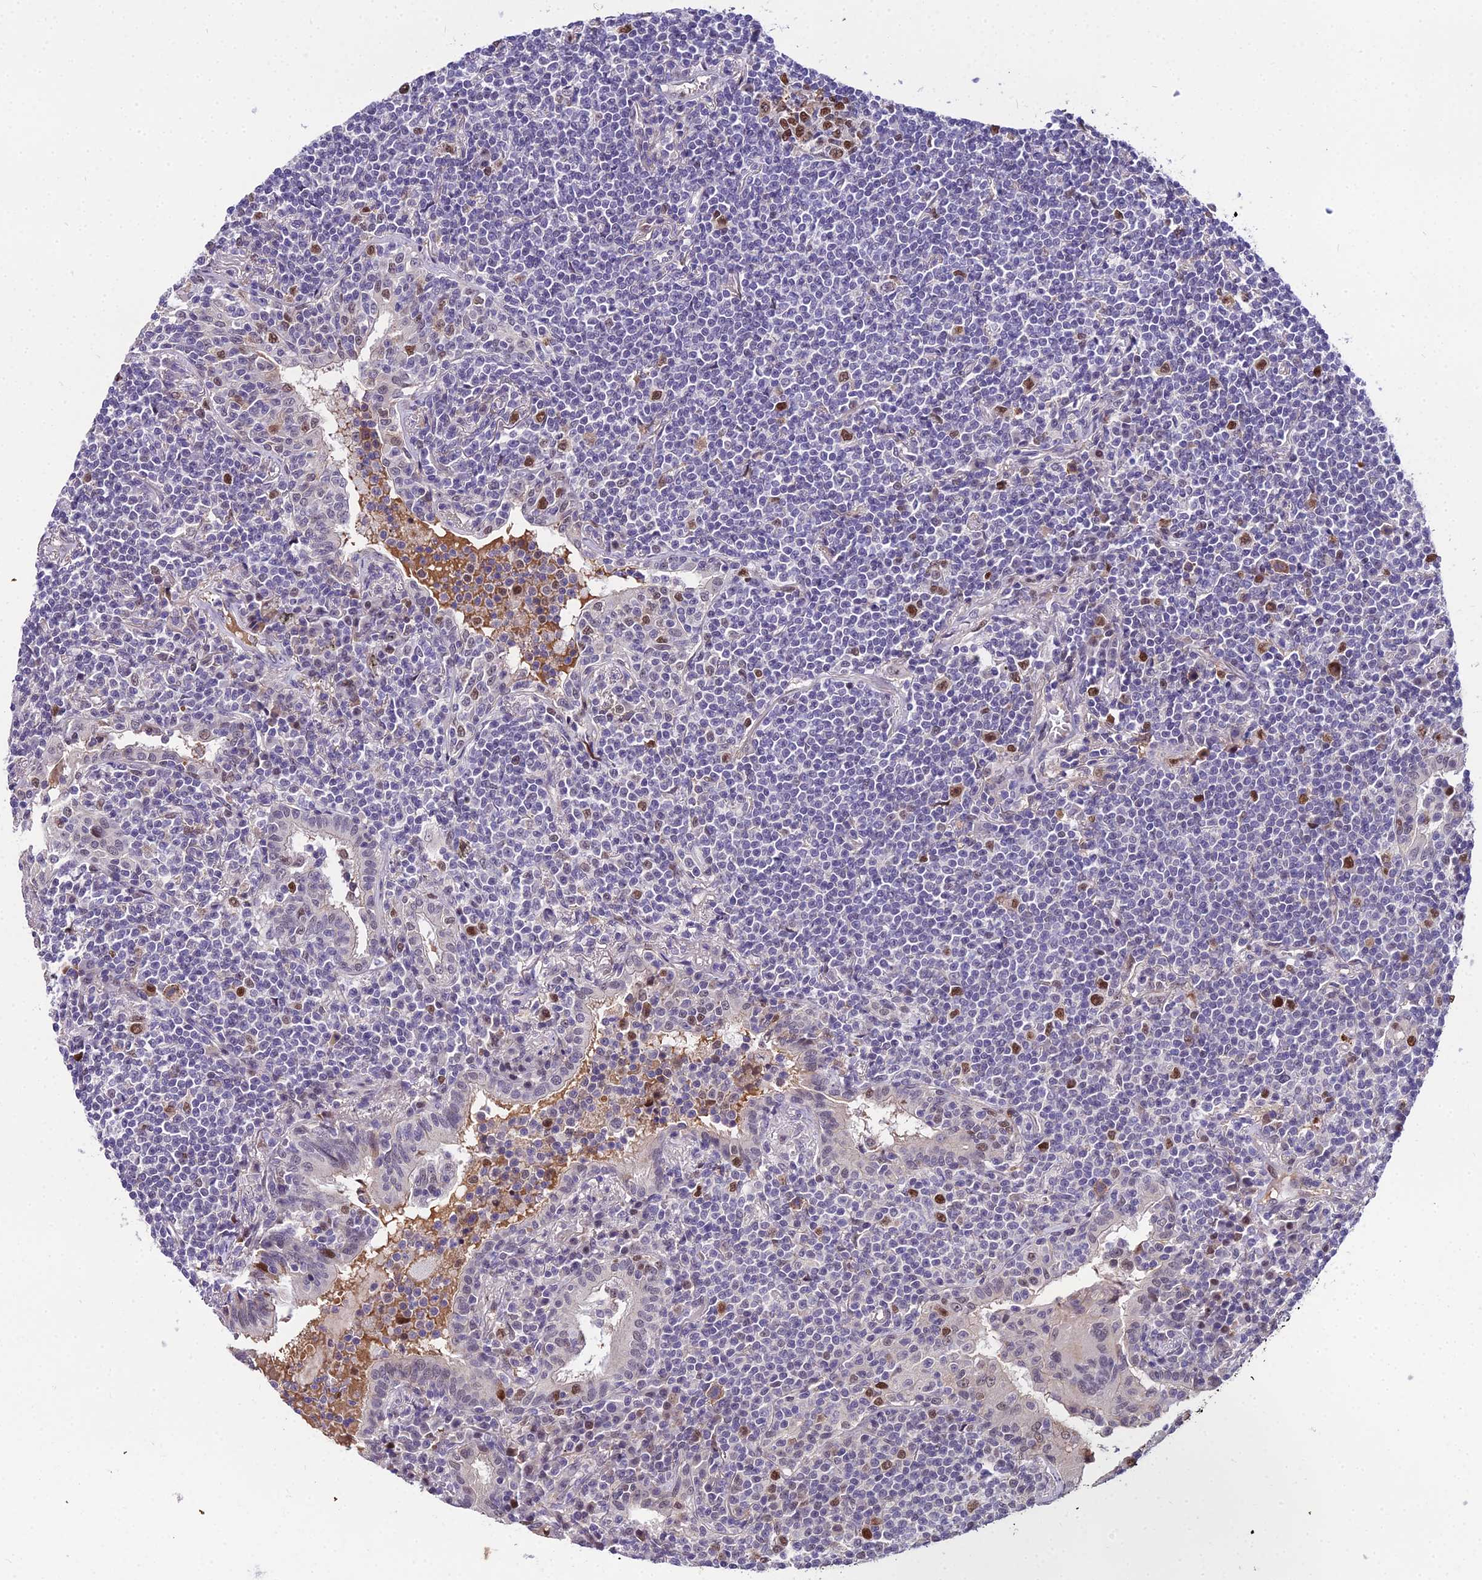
{"staining": {"intensity": "negative", "quantity": "none", "location": "none"}, "tissue": "lymphoma", "cell_type": "Tumor cells", "image_type": "cancer", "snomed": [{"axis": "morphology", "description": "Malignant lymphoma, non-Hodgkin's type, Low grade"}, {"axis": "topography", "description": "Lung"}], "caption": "DAB immunohistochemical staining of human lymphoma demonstrates no significant expression in tumor cells.", "gene": "TRIML2", "patient": {"sex": "female", "age": 71}}